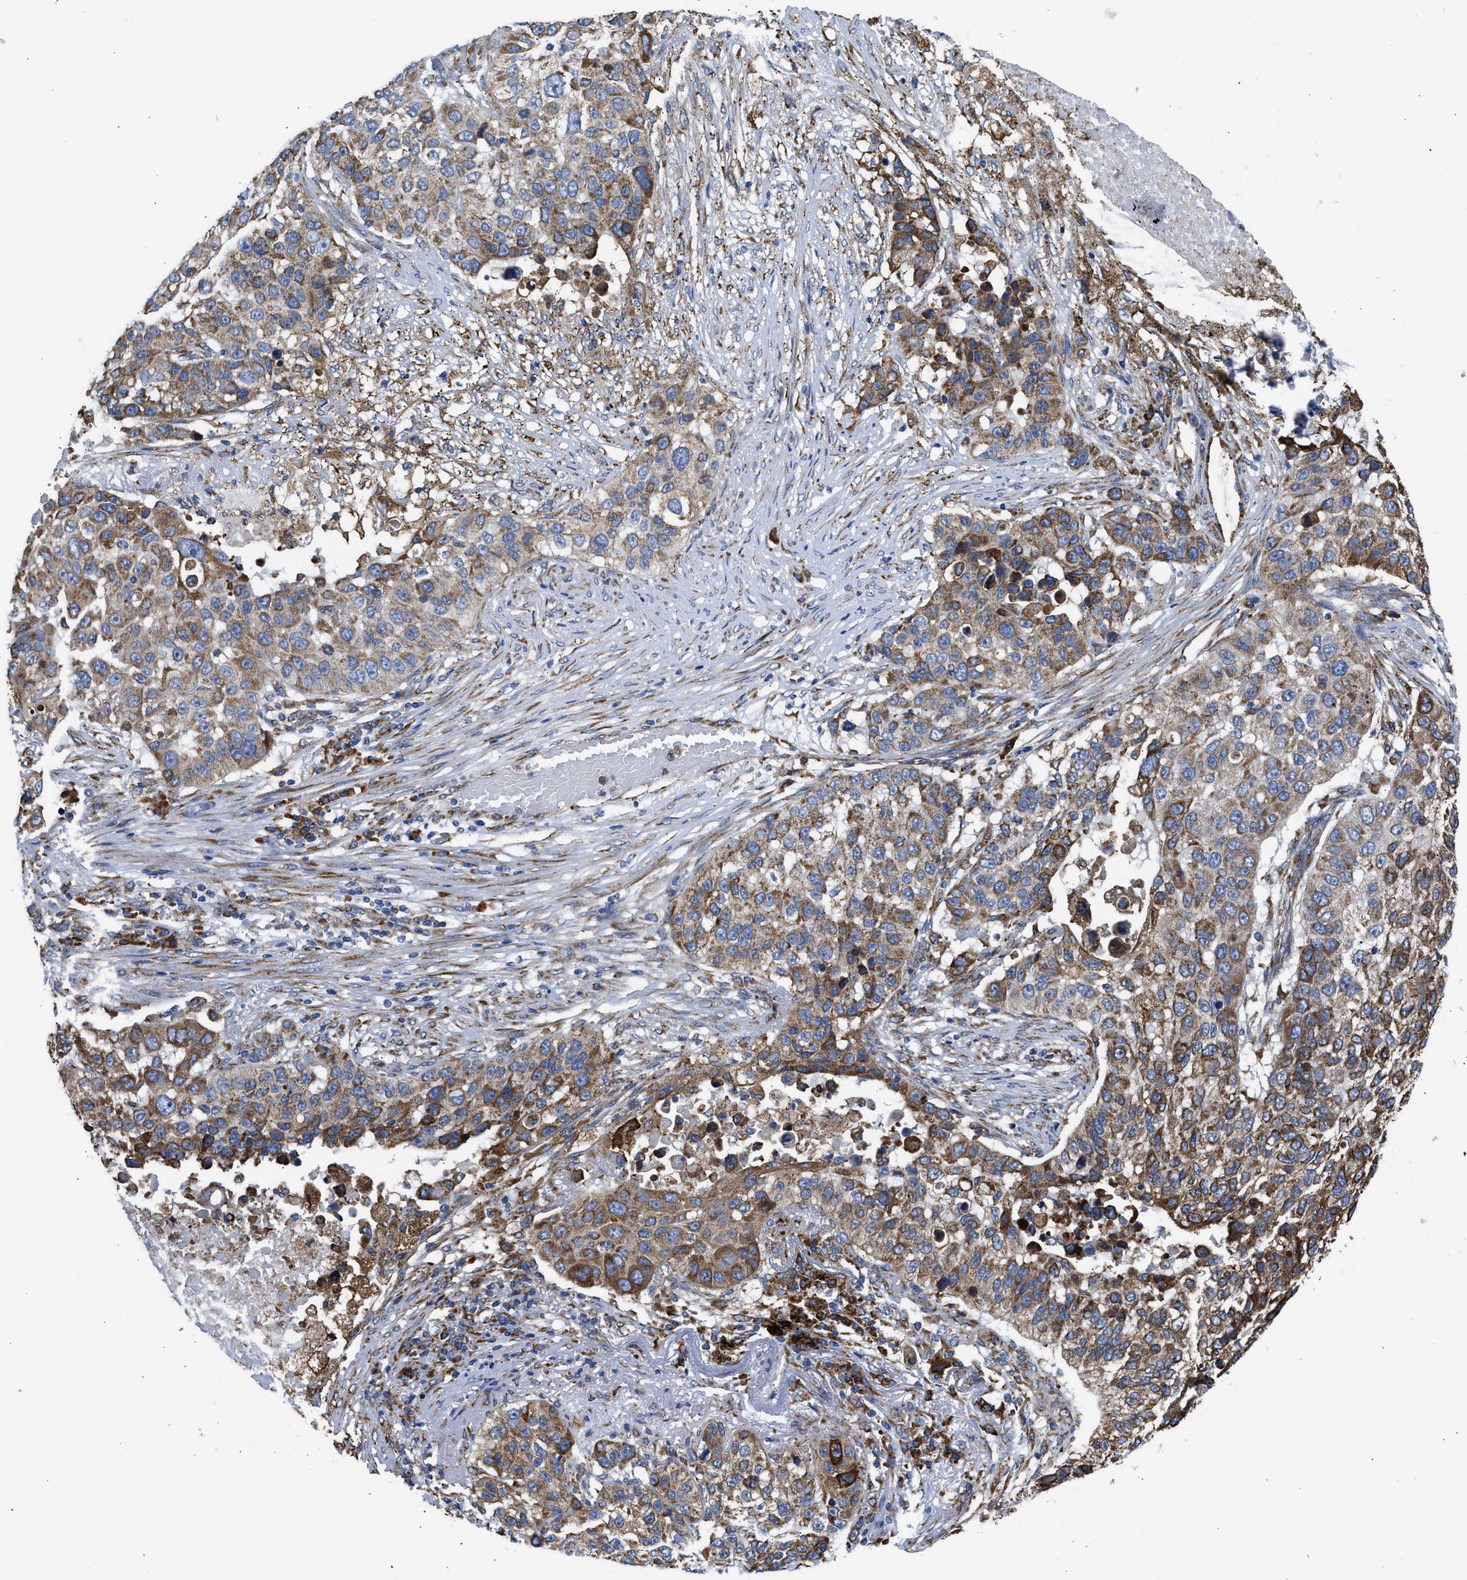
{"staining": {"intensity": "moderate", "quantity": ">75%", "location": "cytoplasmic/membranous"}, "tissue": "lung cancer", "cell_type": "Tumor cells", "image_type": "cancer", "snomed": [{"axis": "morphology", "description": "Squamous cell carcinoma, NOS"}, {"axis": "topography", "description": "Lung"}], "caption": "Immunohistochemistry histopathology image of lung cancer stained for a protein (brown), which shows medium levels of moderate cytoplasmic/membranous positivity in about >75% of tumor cells.", "gene": "CYCS", "patient": {"sex": "male", "age": 57}}